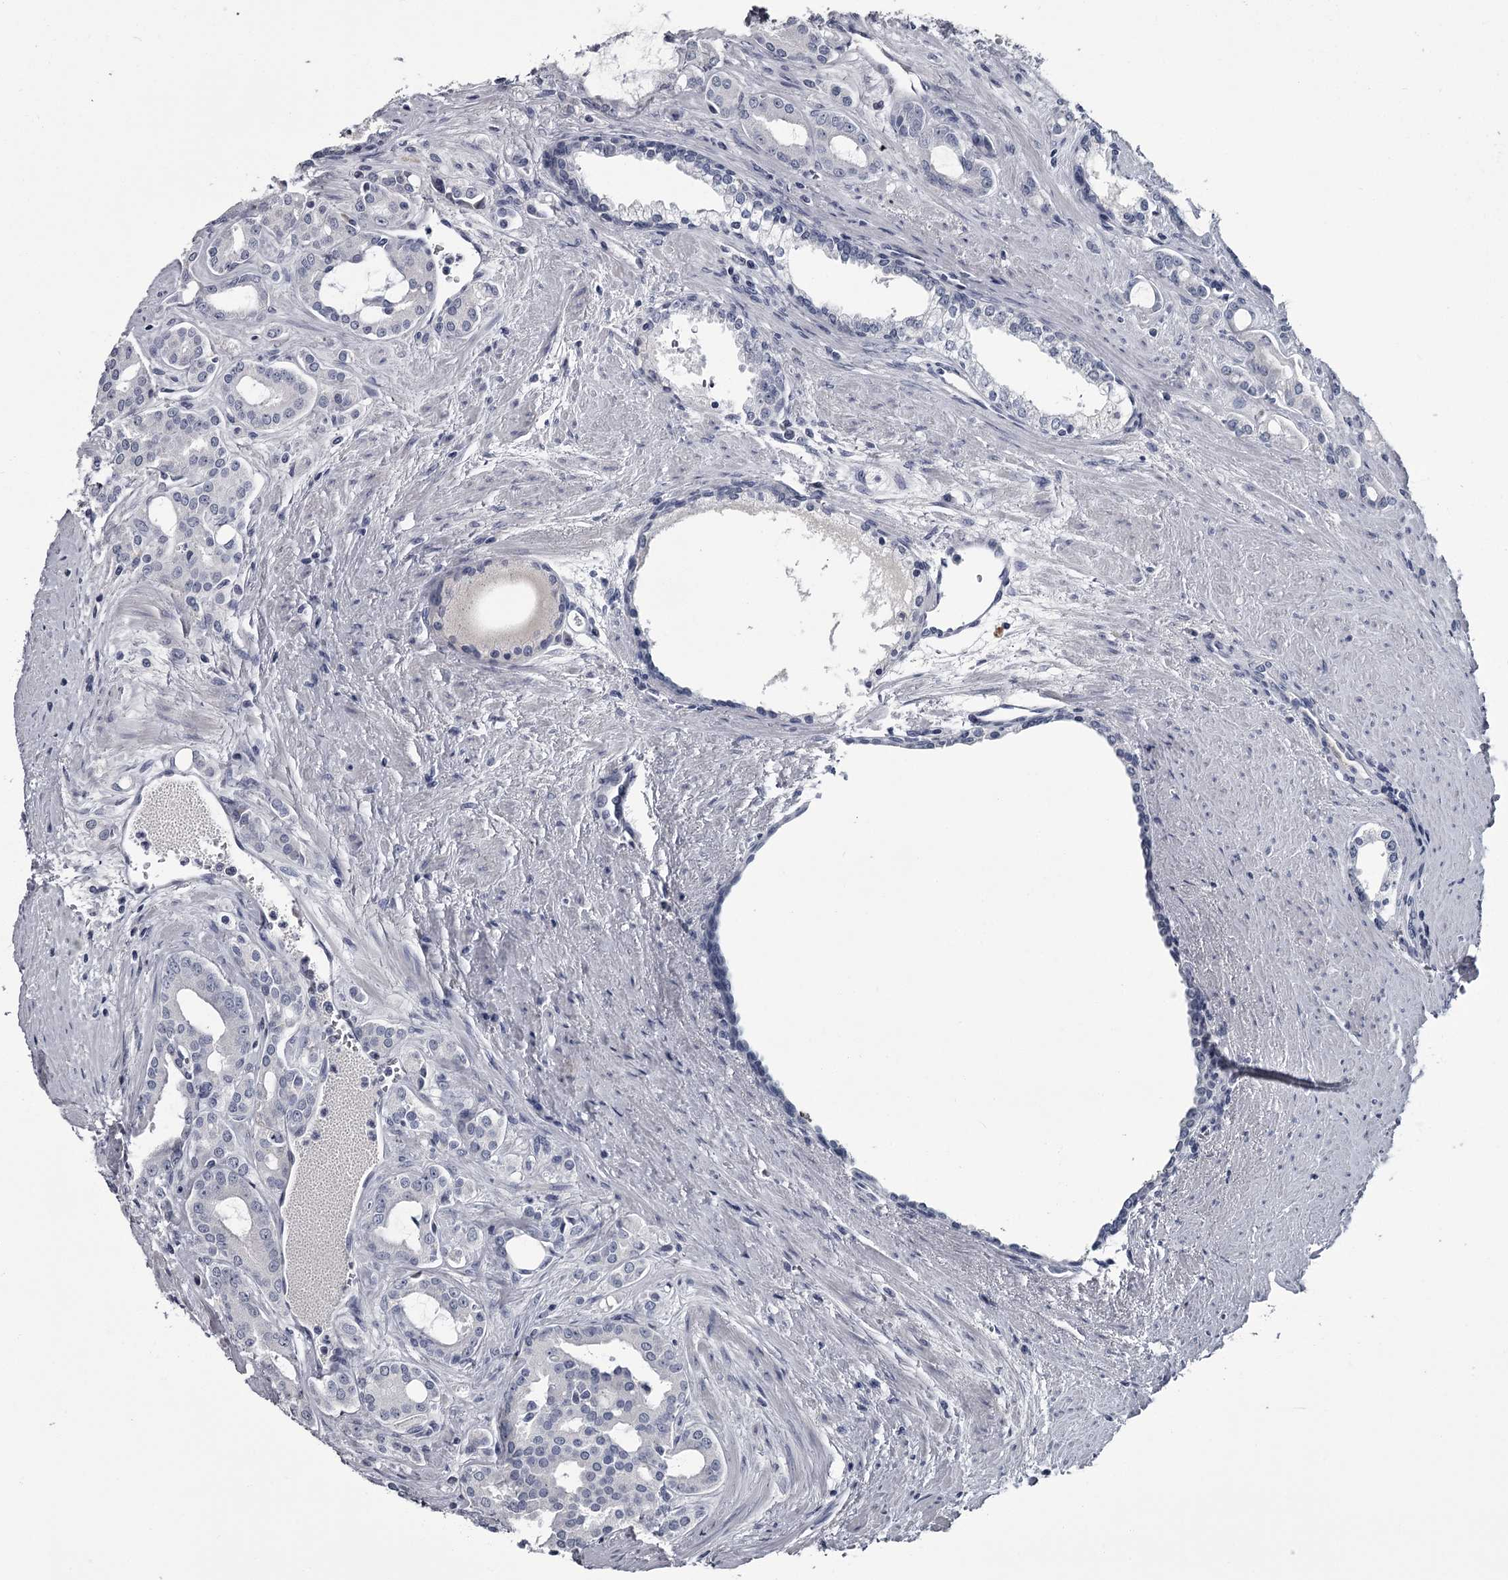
{"staining": {"intensity": "negative", "quantity": "none", "location": "none"}, "tissue": "prostate cancer", "cell_type": "Tumor cells", "image_type": "cancer", "snomed": [{"axis": "morphology", "description": "Adenocarcinoma, High grade"}, {"axis": "topography", "description": "Prostate"}], "caption": "DAB (3,3'-diaminobenzidine) immunohistochemical staining of human prostate cancer shows no significant positivity in tumor cells.", "gene": "DAO", "patient": {"sex": "male", "age": 72}}